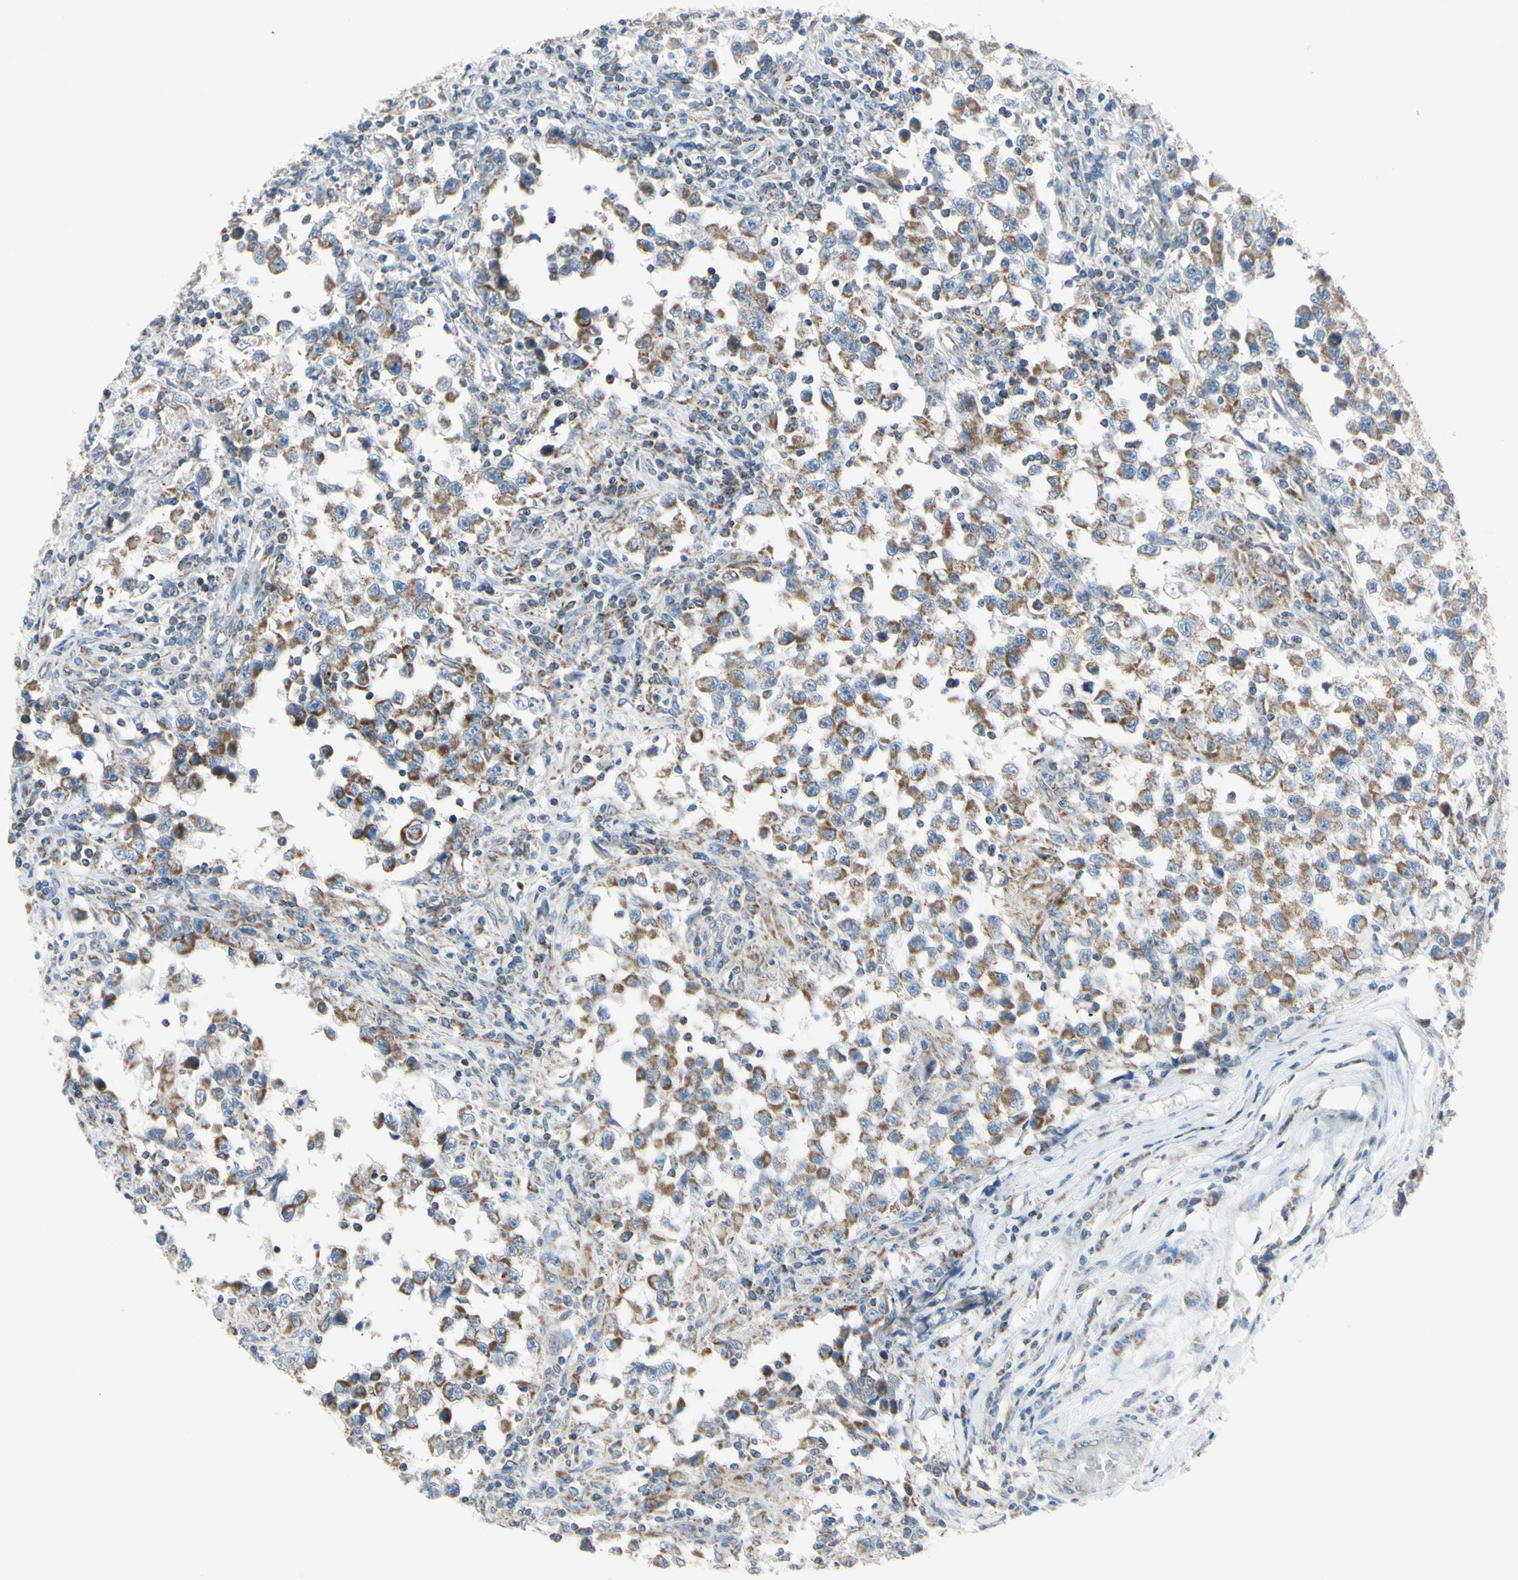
{"staining": {"intensity": "moderate", "quantity": "25%-75%", "location": "cytoplasmic/membranous"}, "tissue": "testis cancer", "cell_type": "Tumor cells", "image_type": "cancer", "snomed": [{"axis": "morphology", "description": "Carcinoma, Embryonal, NOS"}, {"axis": "topography", "description": "Testis"}], "caption": "Immunohistochemistry of human embryonal carcinoma (testis) demonstrates medium levels of moderate cytoplasmic/membranous positivity in about 25%-75% of tumor cells. (Brightfield microscopy of DAB IHC at high magnification).", "gene": "FAM171B", "patient": {"sex": "male", "age": 21}}